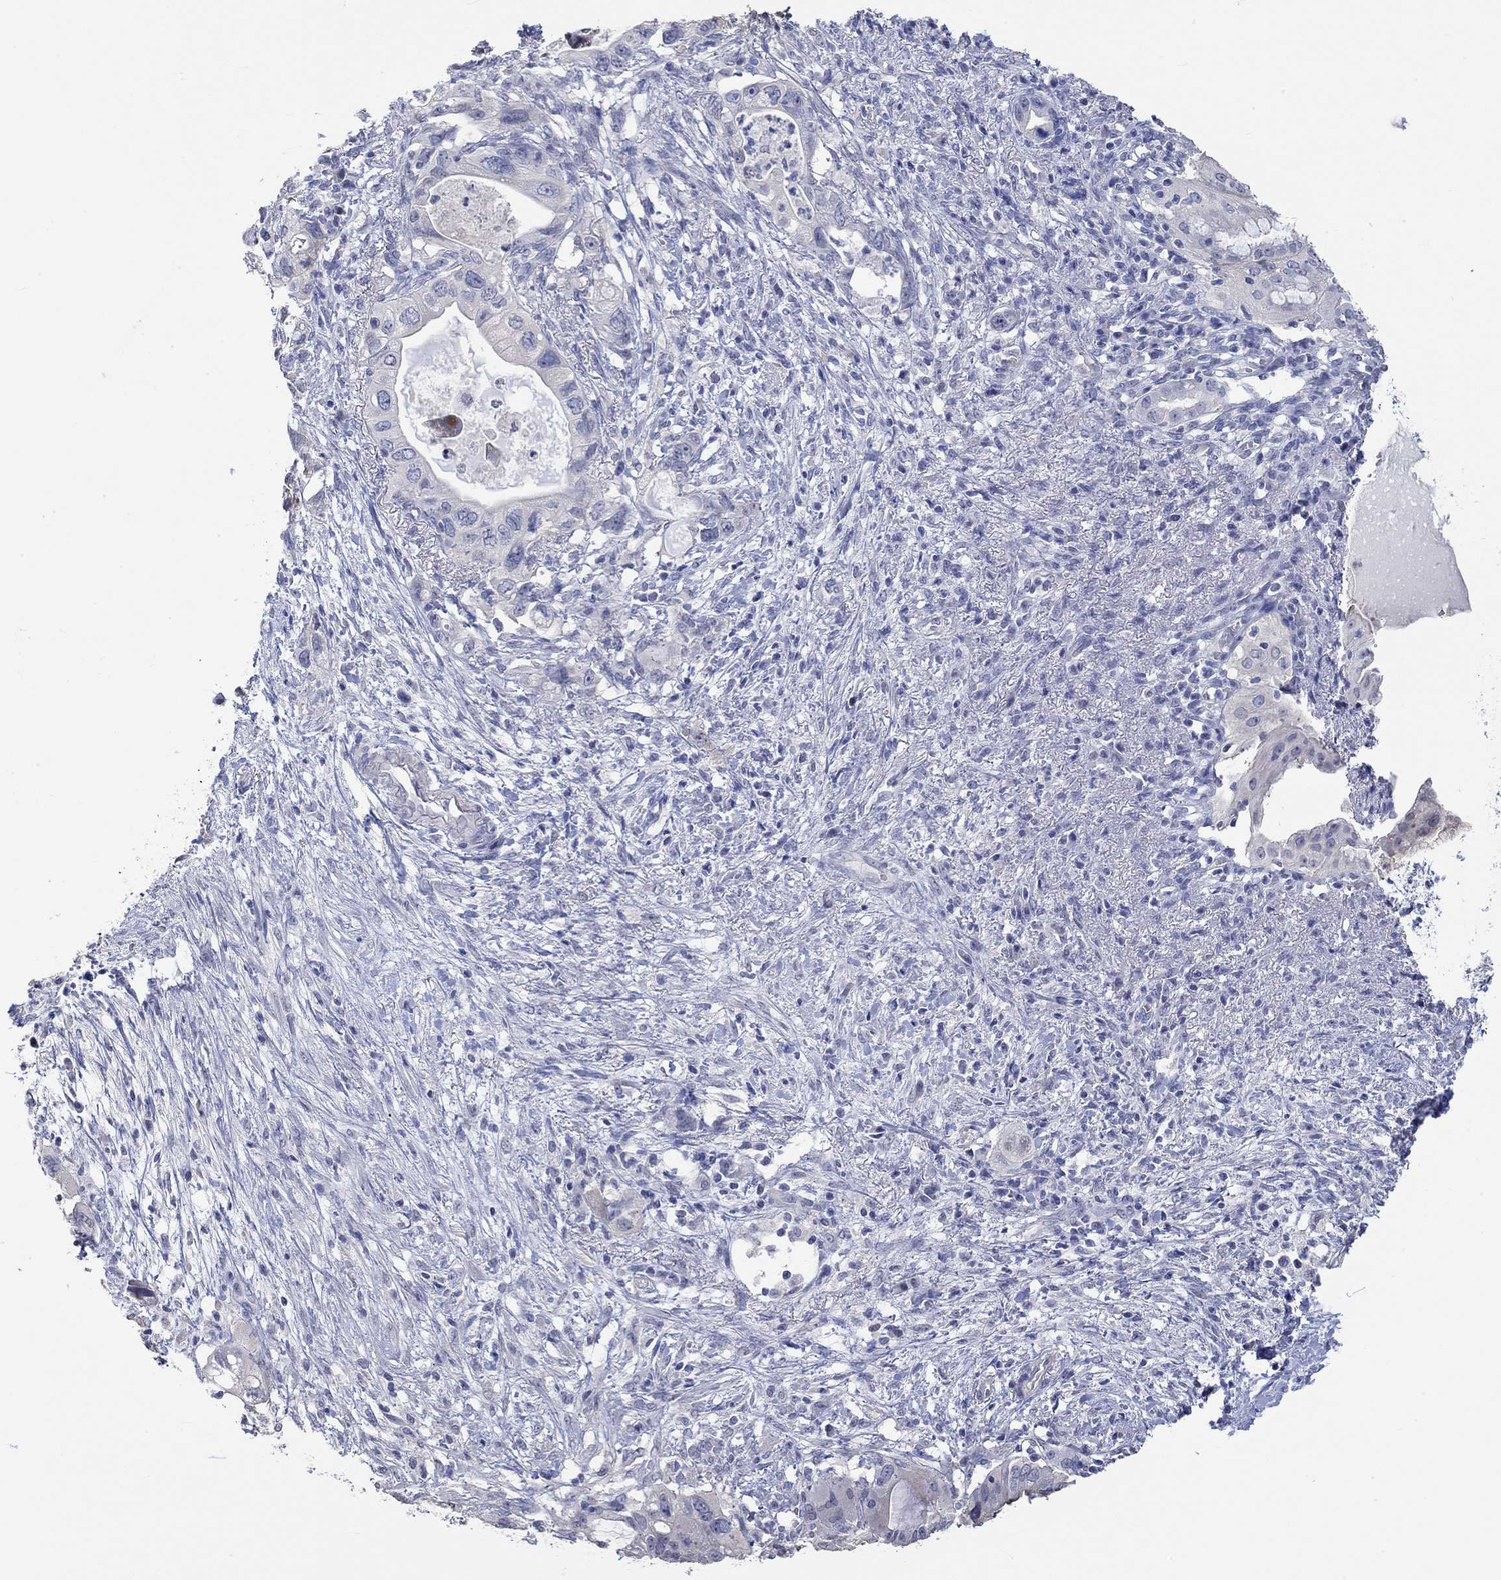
{"staining": {"intensity": "weak", "quantity": "<25%", "location": "cytoplasmic/membranous"}, "tissue": "pancreatic cancer", "cell_type": "Tumor cells", "image_type": "cancer", "snomed": [{"axis": "morphology", "description": "Adenocarcinoma, NOS"}, {"axis": "topography", "description": "Pancreas"}], "caption": "Immunohistochemistry micrograph of neoplastic tissue: human pancreatic adenocarcinoma stained with DAB shows no significant protein staining in tumor cells.", "gene": "PNMA5", "patient": {"sex": "female", "age": 72}}